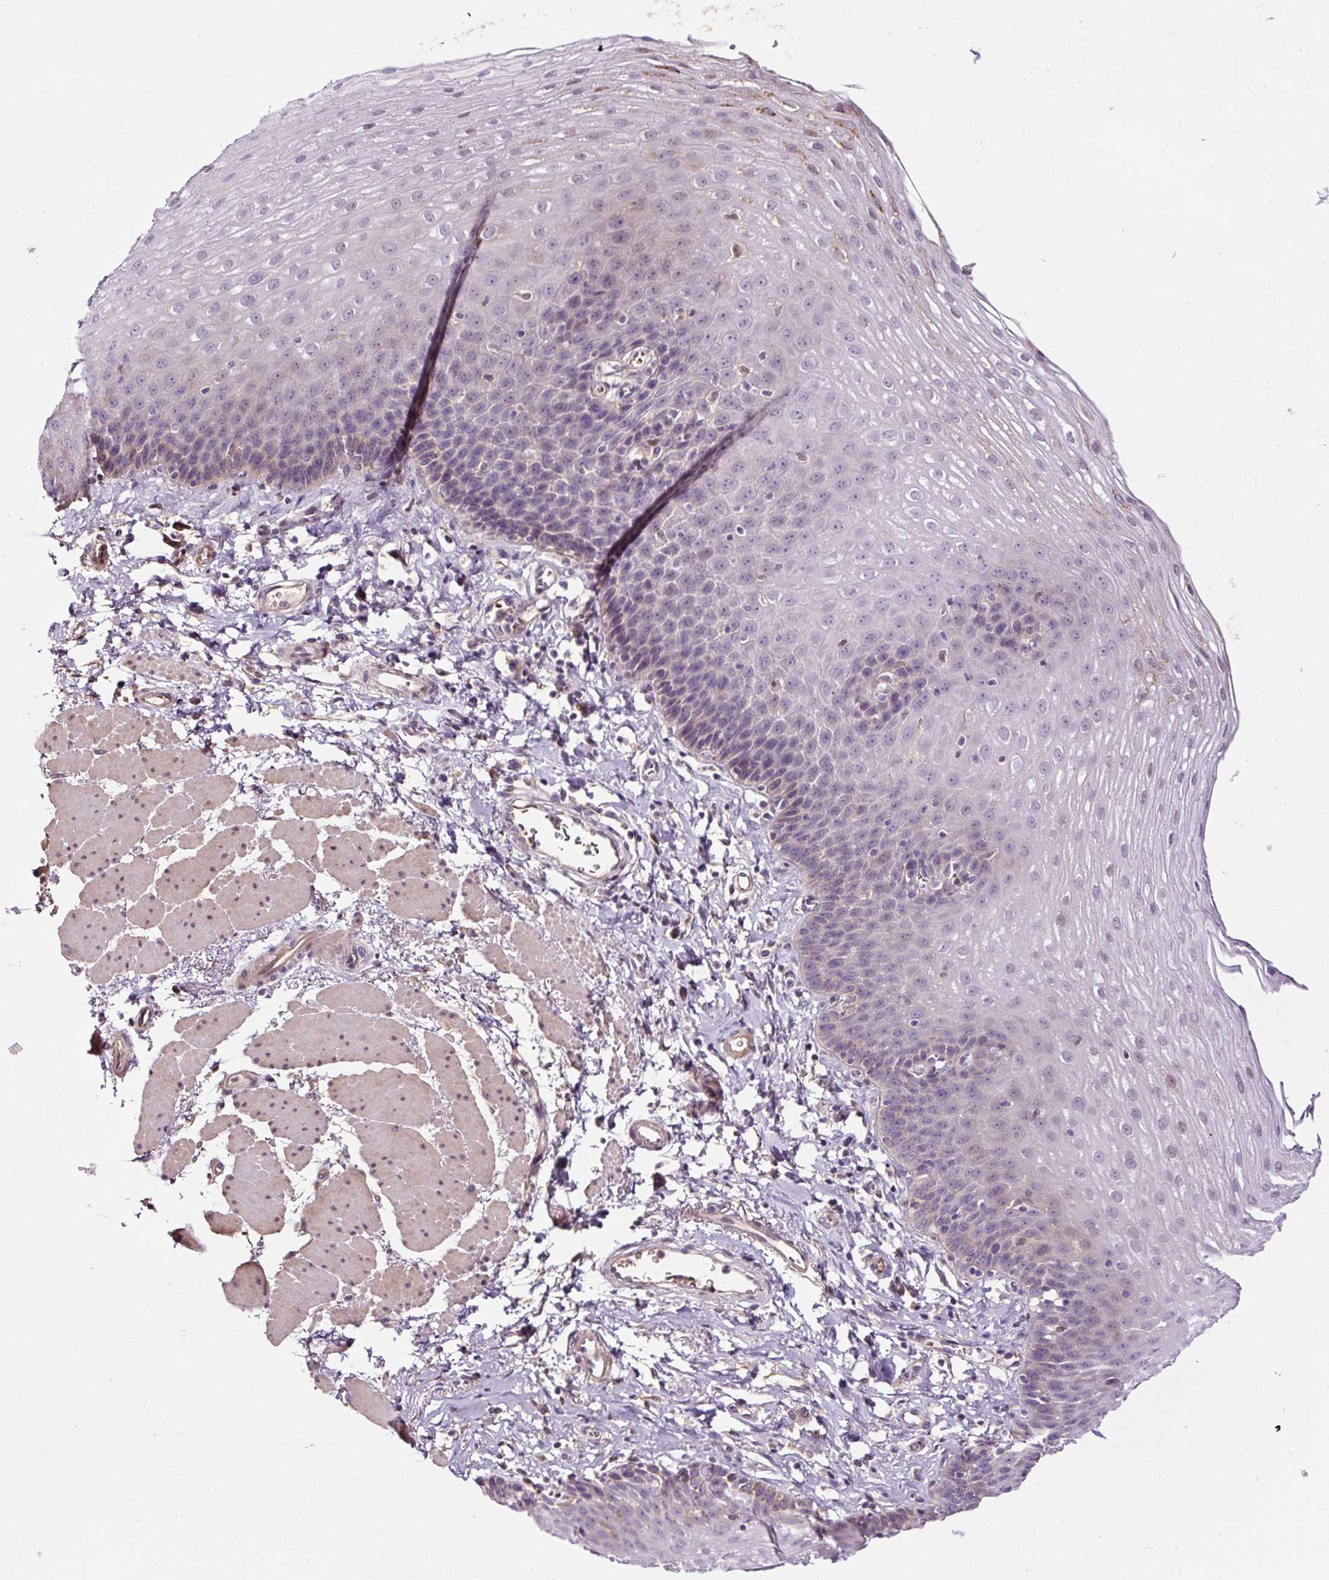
{"staining": {"intensity": "negative", "quantity": "none", "location": "none"}, "tissue": "esophagus", "cell_type": "Squamous epithelial cells", "image_type": "normal", "snomed": [{"axis": "morphology", "description": "Normal tissue, NOS"}, {"axis": "topography", "description": "Esophagus"}], "caption": "The histopathology image reveals no staining of squamous epithelial cells in benign esophagus. (Immunohistochemistry, brightfield microscopy, high magnification).", "gene": "LRRC24", "patient": {"sex": "female", "age": 81}}